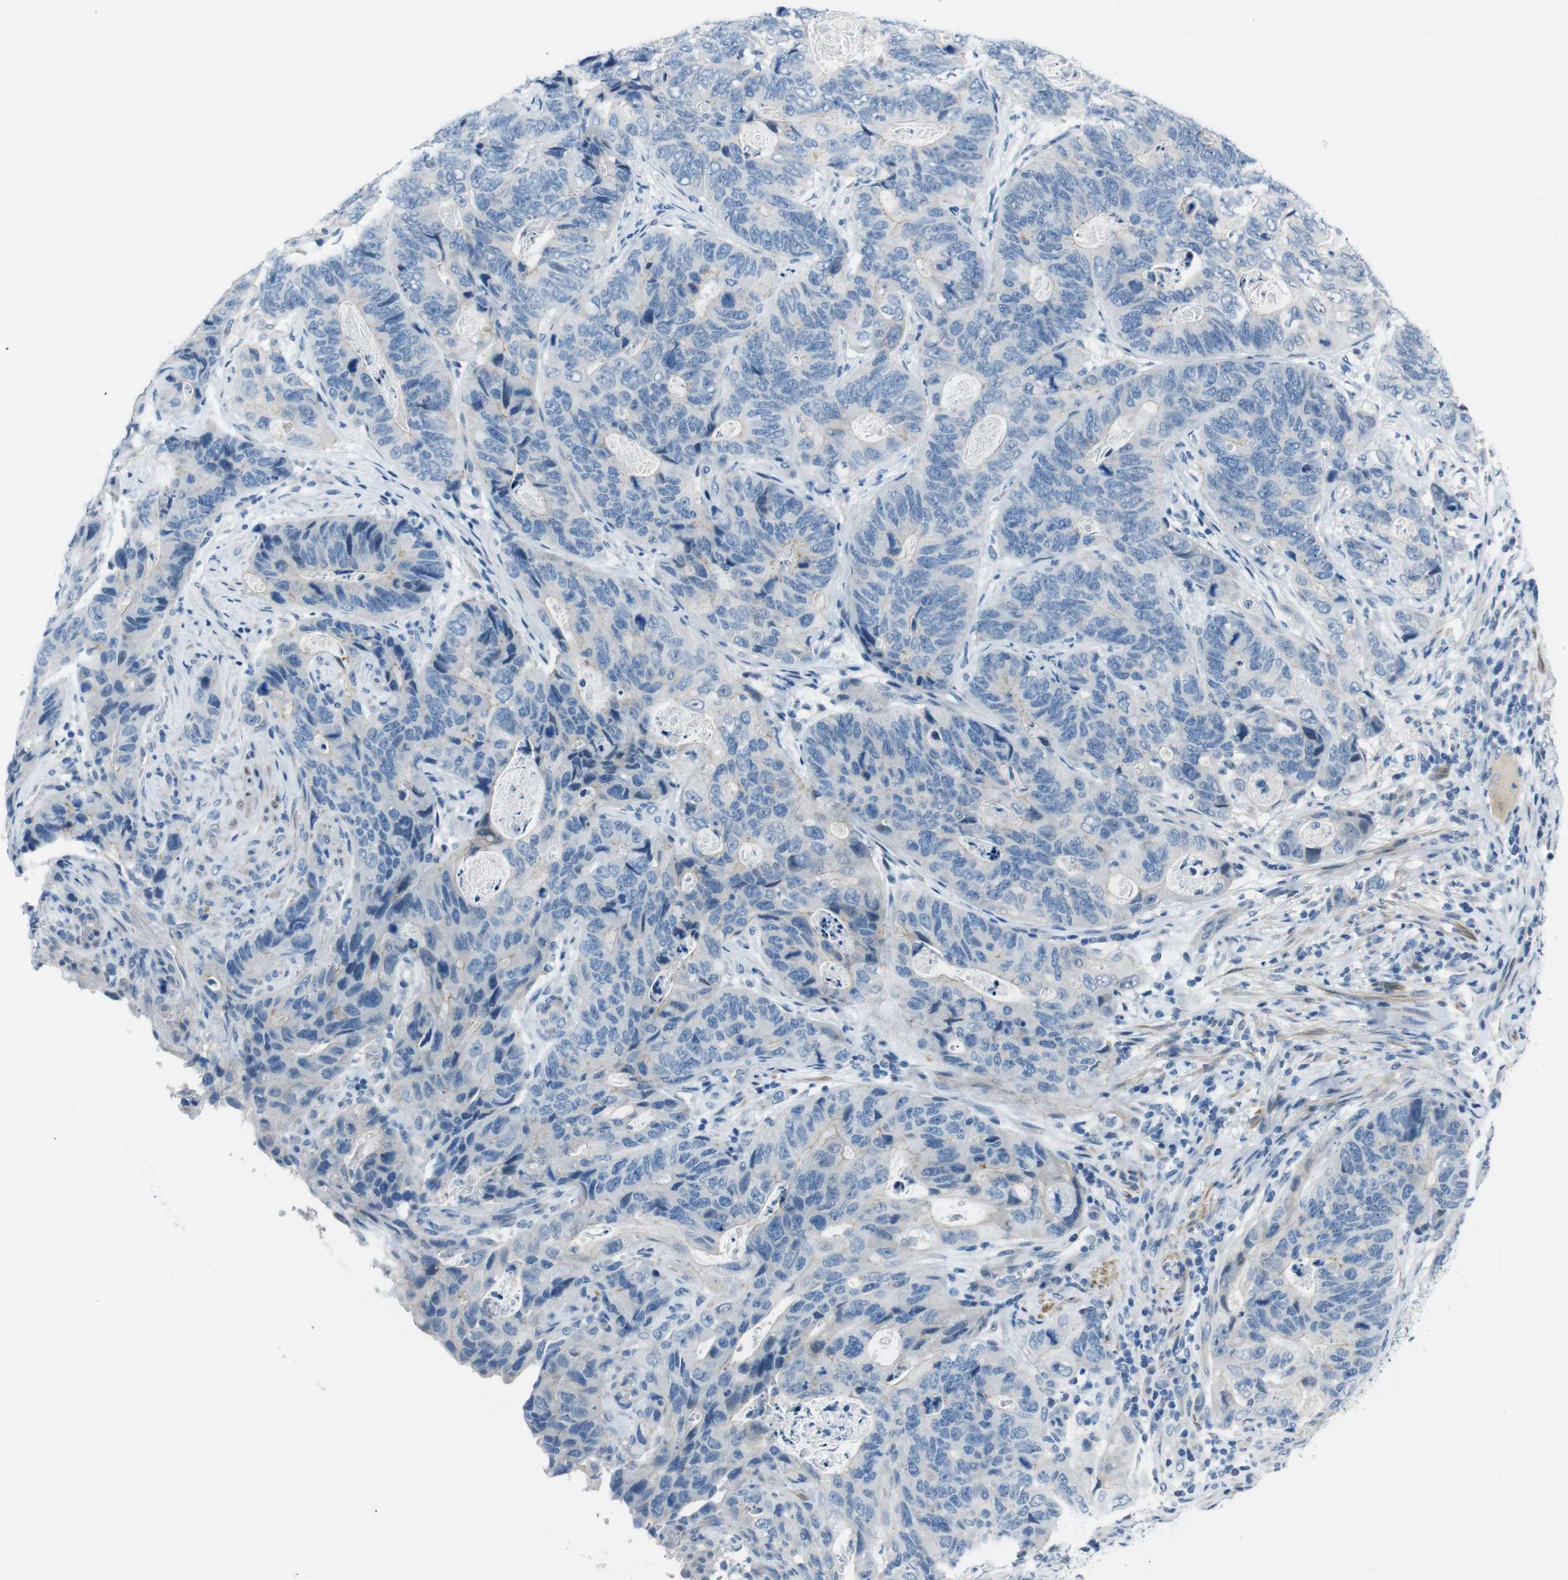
{"staining": {"intensity": "negative", "quantity": "none", "location": "none"}, "tissue": "stomach cancer", "cell_type": "Tumor cells", "image_type": "cancer", "snomed": [{"axis": "morphology", "description": "Adenocarcinoma, NOS"}, {"axis": "topography", "description": "Stomach"}], "caption": "The micrograph exhibits no significant staining in tumor cells of stomach cancer (adenocarcinoma).", "gene": "HRH2", "patient": {"sex": "female", "age": 89}}